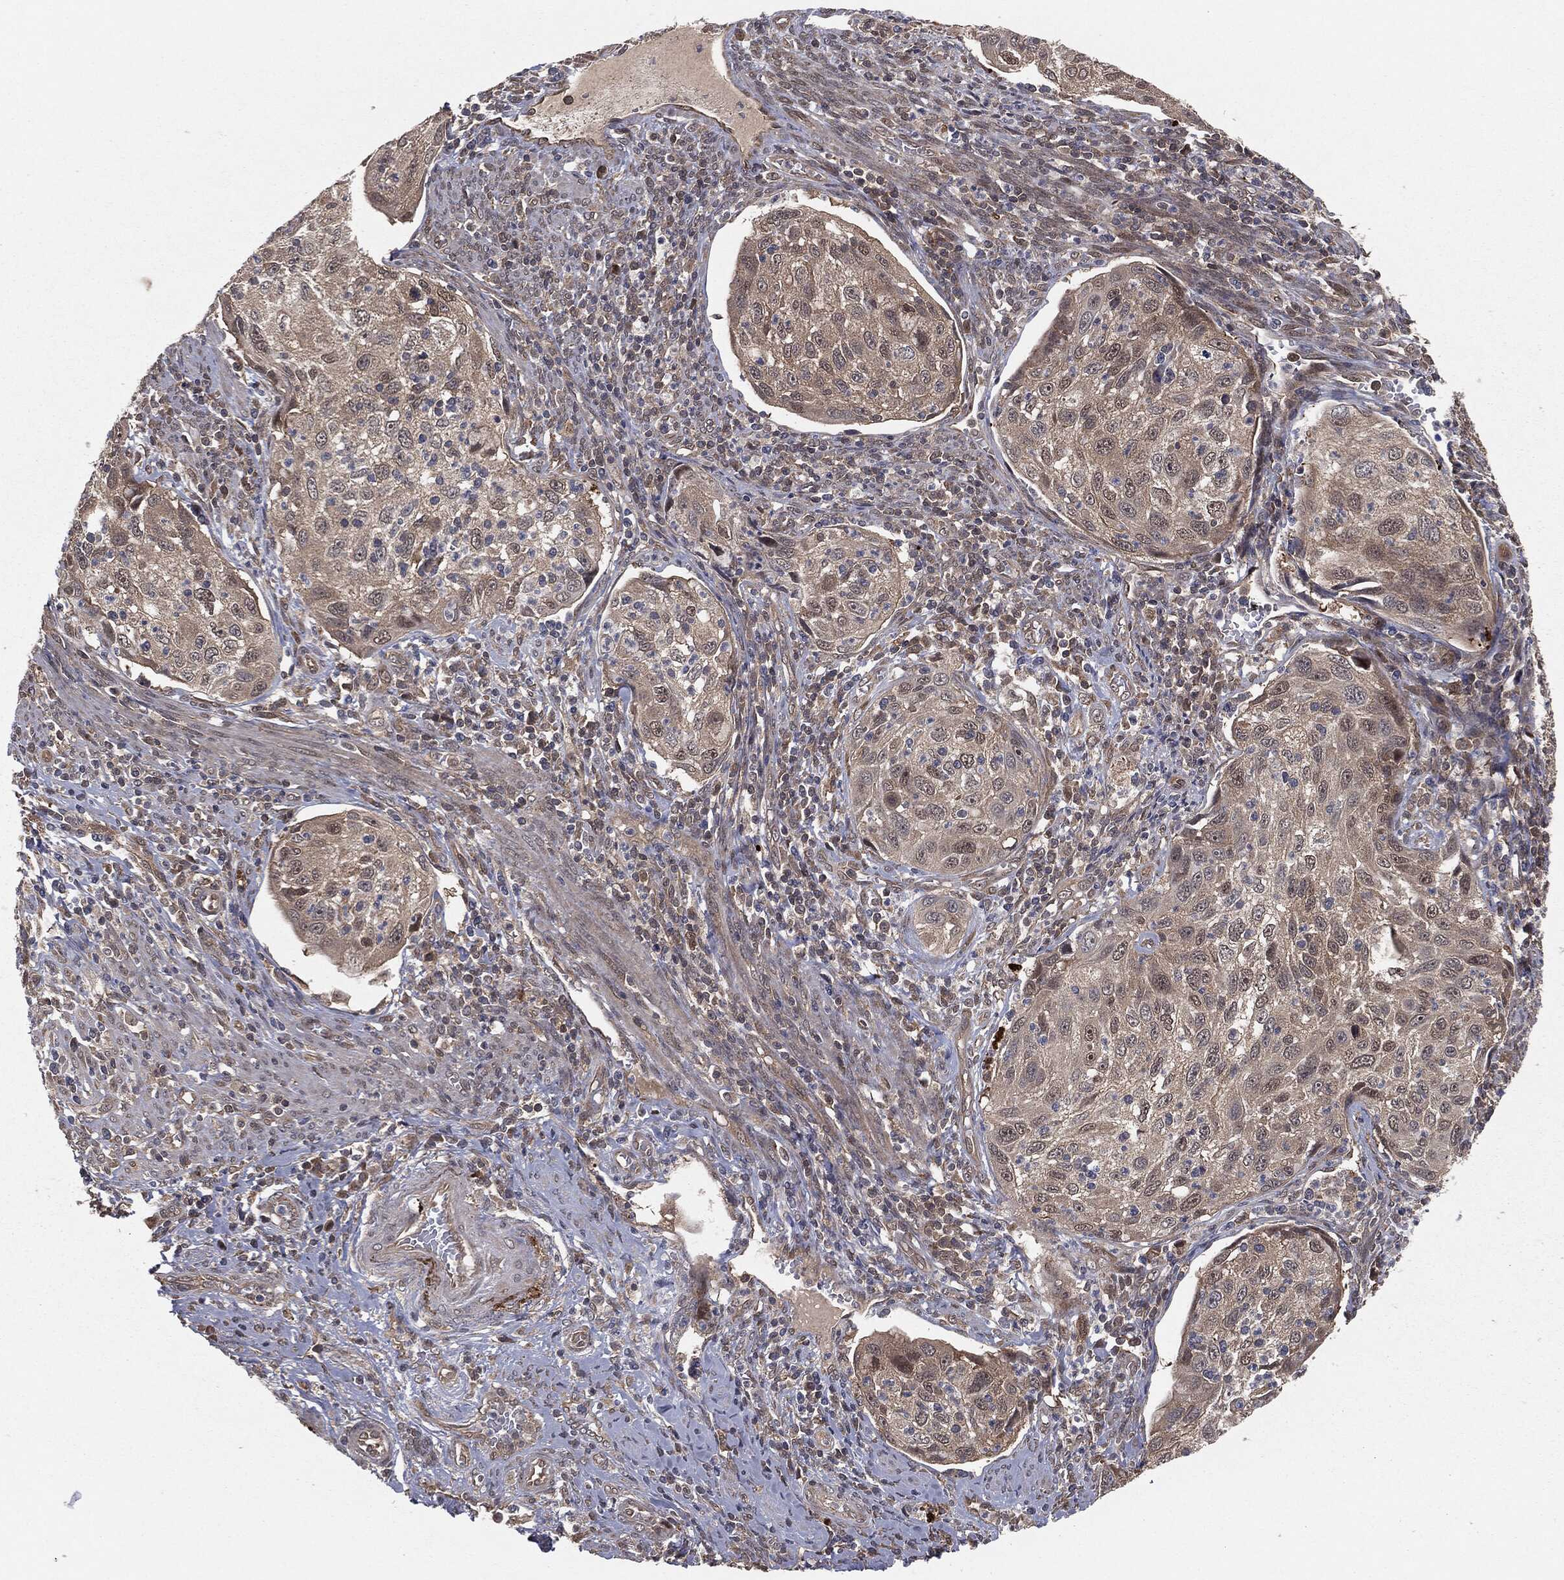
{"staining": {"intensity": "weak", "quantity": "<25%", "location": "nuclear"}, "tissue": "cervical cancer", "cell_type": "Tumor cells", "image_type": "cancer", "snomed": [{"axis": "morphology", "description": "Squamous cell carcinoma, NOS"}, {"axis": "topography", "description": "Cervix"}], "caption": "Immunohistochemistry (IHC) histopathology image of cervical squamous cell carcinoma stained for a protein (brown), which demonstrates no staining in tumor cells.", "gene": "FBXO7", "patient": {"sex": "female", "age": 70}}